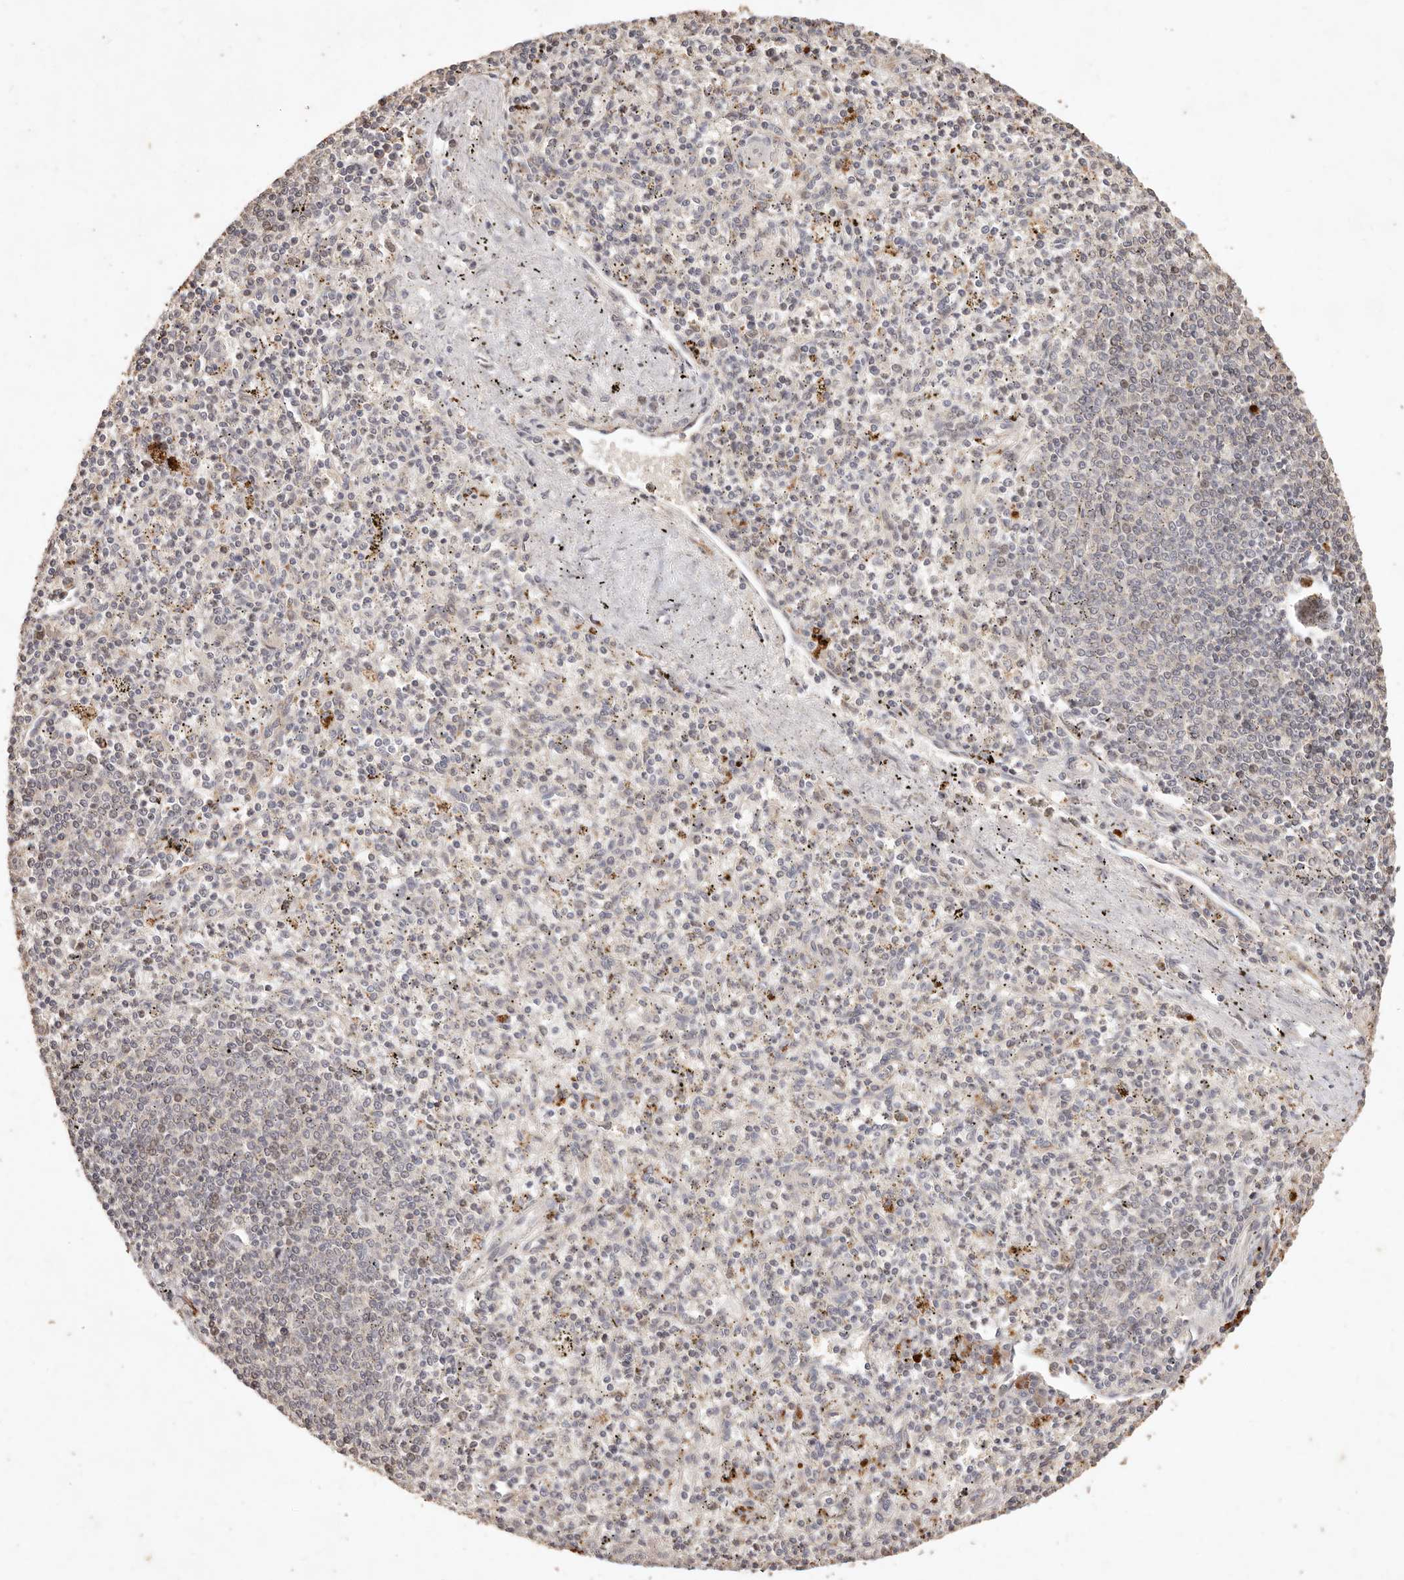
{"staining": {"intensity": "negative", "quantity": "none", "location": "none"}, "tissue": "spleen", "cell_type": "Cells in red pulp", "image_type": "normal", "snomed": [{"axis": "morphology", "description": "Normal tissue, NOS"}, {"axis": "topography", "description": "Spleen"}], "caption": "This is an immunohistochemistry (IHC) histopathology image of benign spleen. There is no positivity in cells in red pulp.", "gene": "KIF9", "patient": {"sex": "male", "age": 72}}